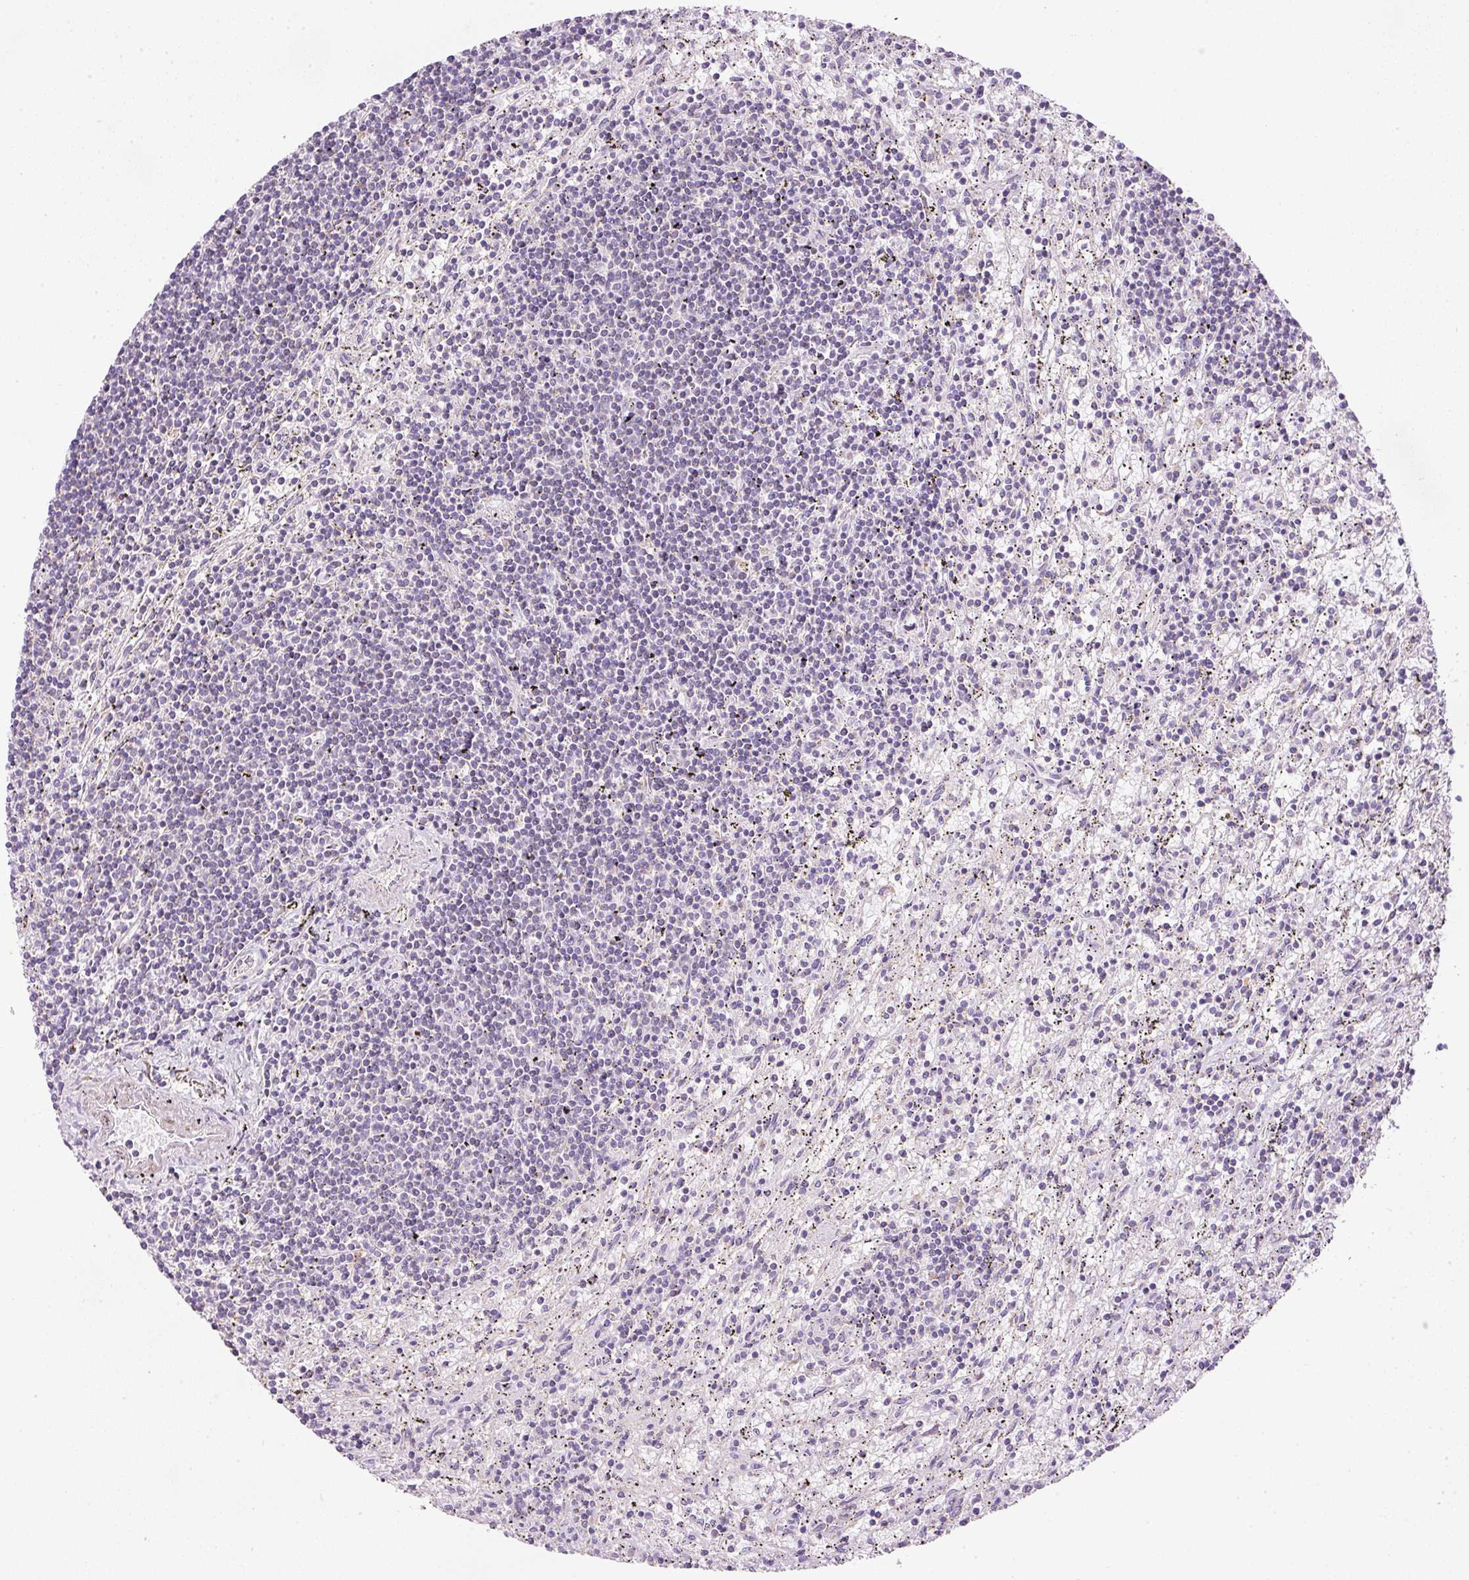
{"staining": {"intensity": "negative", "quantity": "none", "location": "none"}, "tissue": "lymphoma", "cell_type": "Tumor cells", "image_type": "cancer", "snomed": [{"axis": "morphology", "description": "Malignant lymphoma, non-Hodgkin's type, Low grade"}, {"axis": "topography", "description": "Spleen"}], "caption": "Immunohistochemistry (IHC) image of human lymphoma stained for a protein (brown), which displays no expression in tumor cells.", "gene": "KPNA5", "patient": {"sex": "male", "age": 76}}